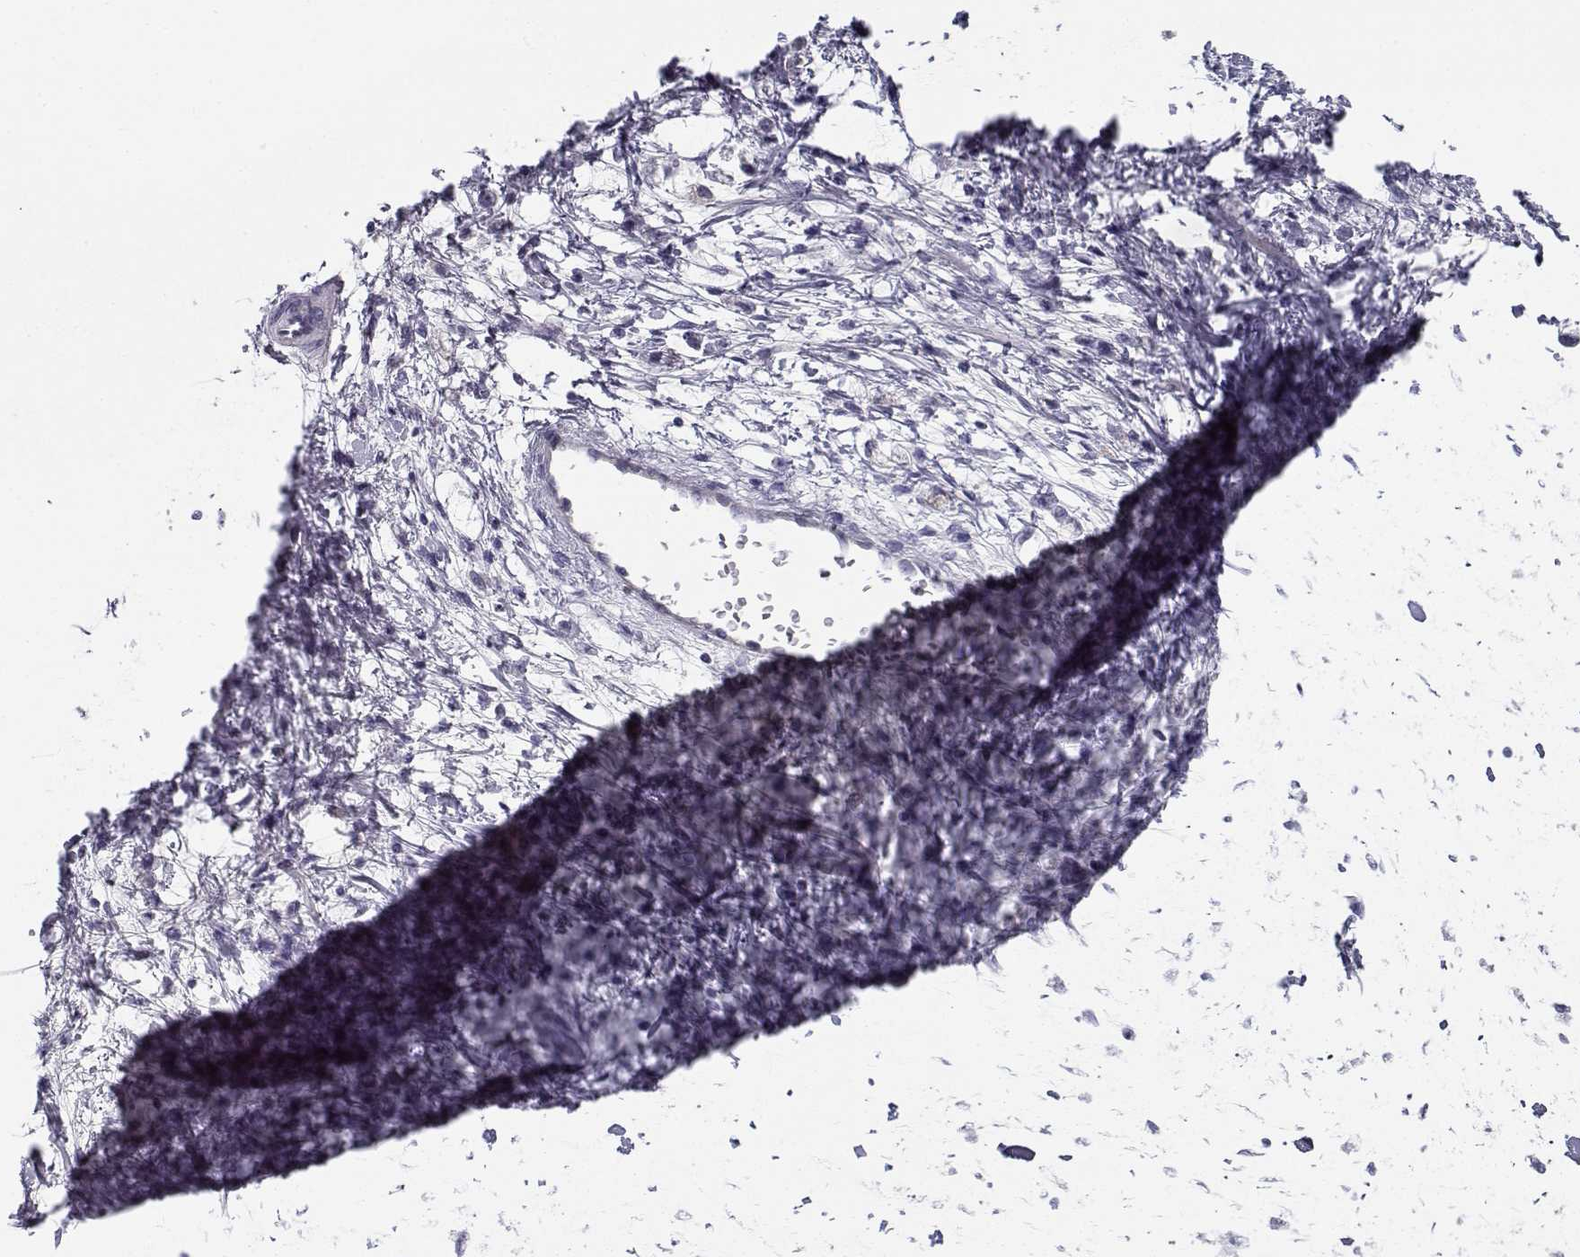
{"staining": {"intensity": "negative", "quantity": "none", "location": "none"}, "tissue": "stomach cancer", "cell_type": "Tumor cells", "image_type": "cancer", "snomed": [{"axis": "morphology", "description": "Adenocarcinoma, NOS"}, {"axis": "topography", "description": "Stomach"}], "caption": "Immunohistochemical staining of stomach cancer displays no significant positivity in tumor cells.", "gene": "CREB3L3", "patient": {"sex": "female", "age": 60}}